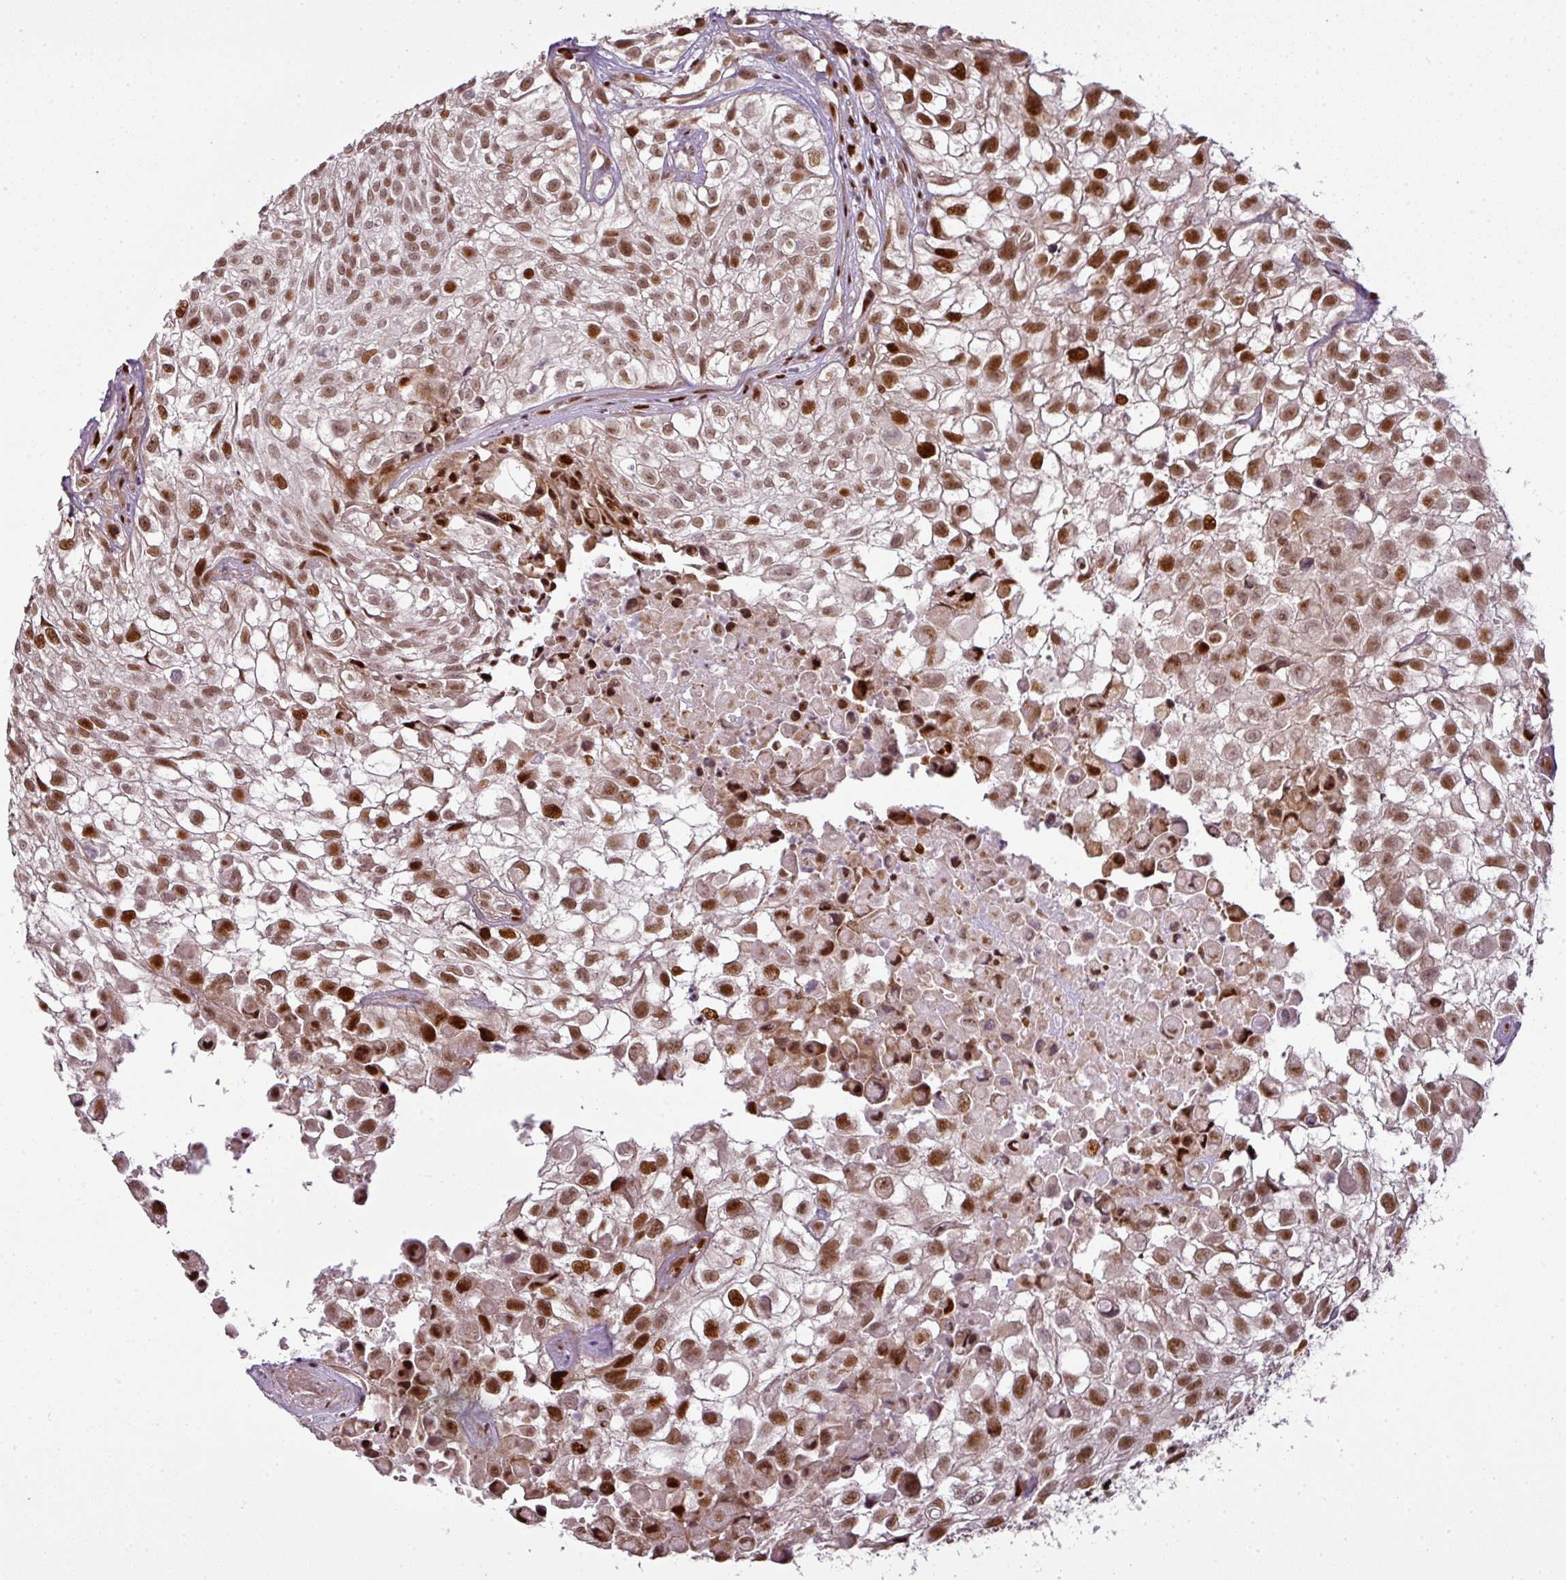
{"staining": {"intensity": "moderate", "quantity": ">75%", "location": "nuclear"}, "tissue": "urothelial cancer", "cell_type": "Tumor cells", "image_type": "cancer", "snomed": [{"axis": "morphology", "description": "Urothelial carcinoma, High grade"}, {"axis": "topography", "description": "Urinary bladder"}], "caption": "Human urothelial cancer stained with a protein marker displays moderate staining in tumor cells.", "gene": "MYSM1", "patient": {"sex": "male", "age": 56}}